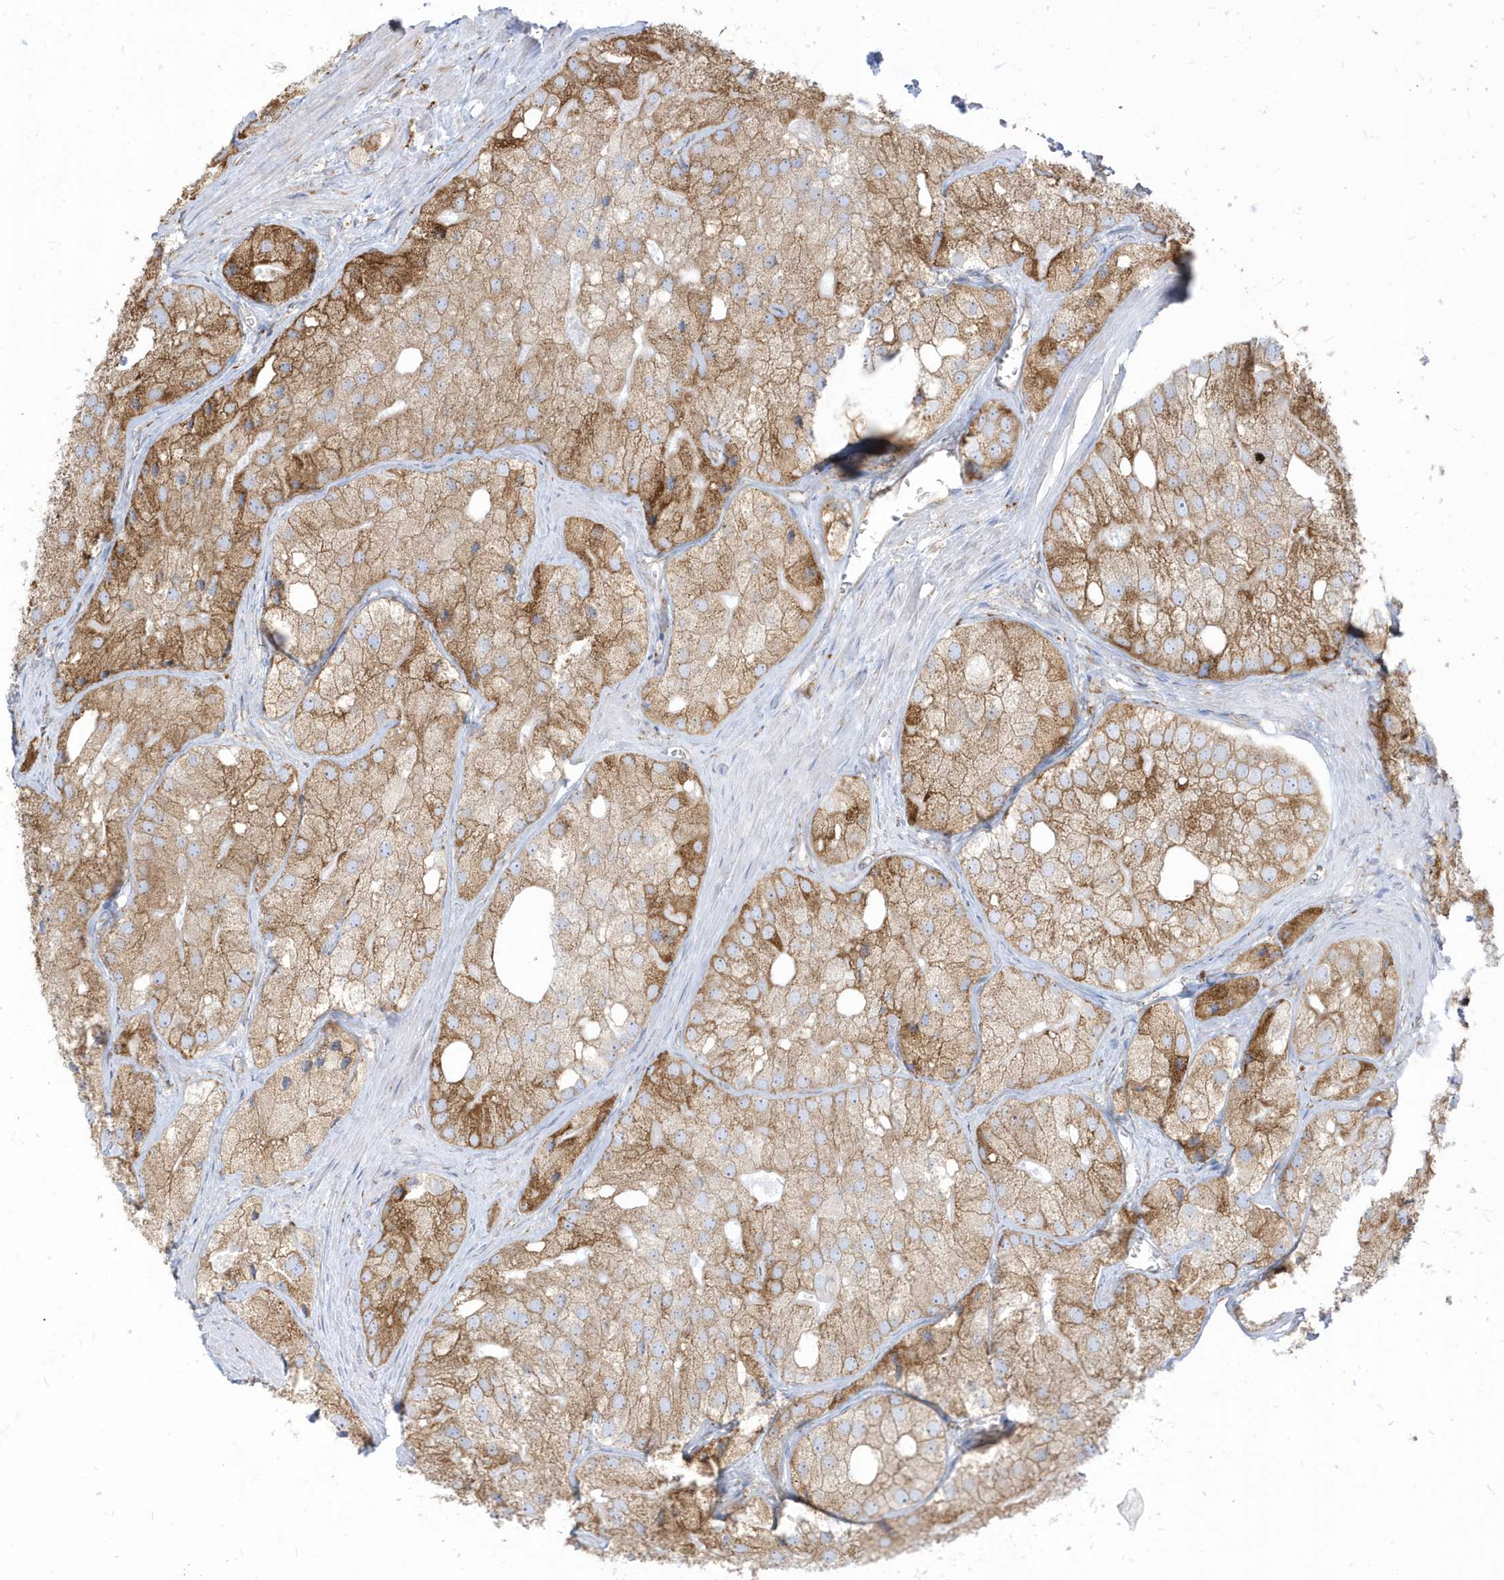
{"staining": {"intensity": "moderate", "quantity": ">75%", "location": "cytoplasmic/membranous"}, "tissue": "prostate cancer", "cell_type": "Tumor cells", "image_type": "cancer", "snomed": [{"axis": "morphology", "description": "Adenocarcinoma, Low grade"}, {"axis": "topography", "description": "Prostate"}], "caption": "Immunohistochemistry (IHC) of prostate cancer reveals medium levels of moderate cytoplasmic/membranous staining in about >75% of tumor cells.", "gene": "PDIA6", "patient": {"sex": "male", "age": 69}}